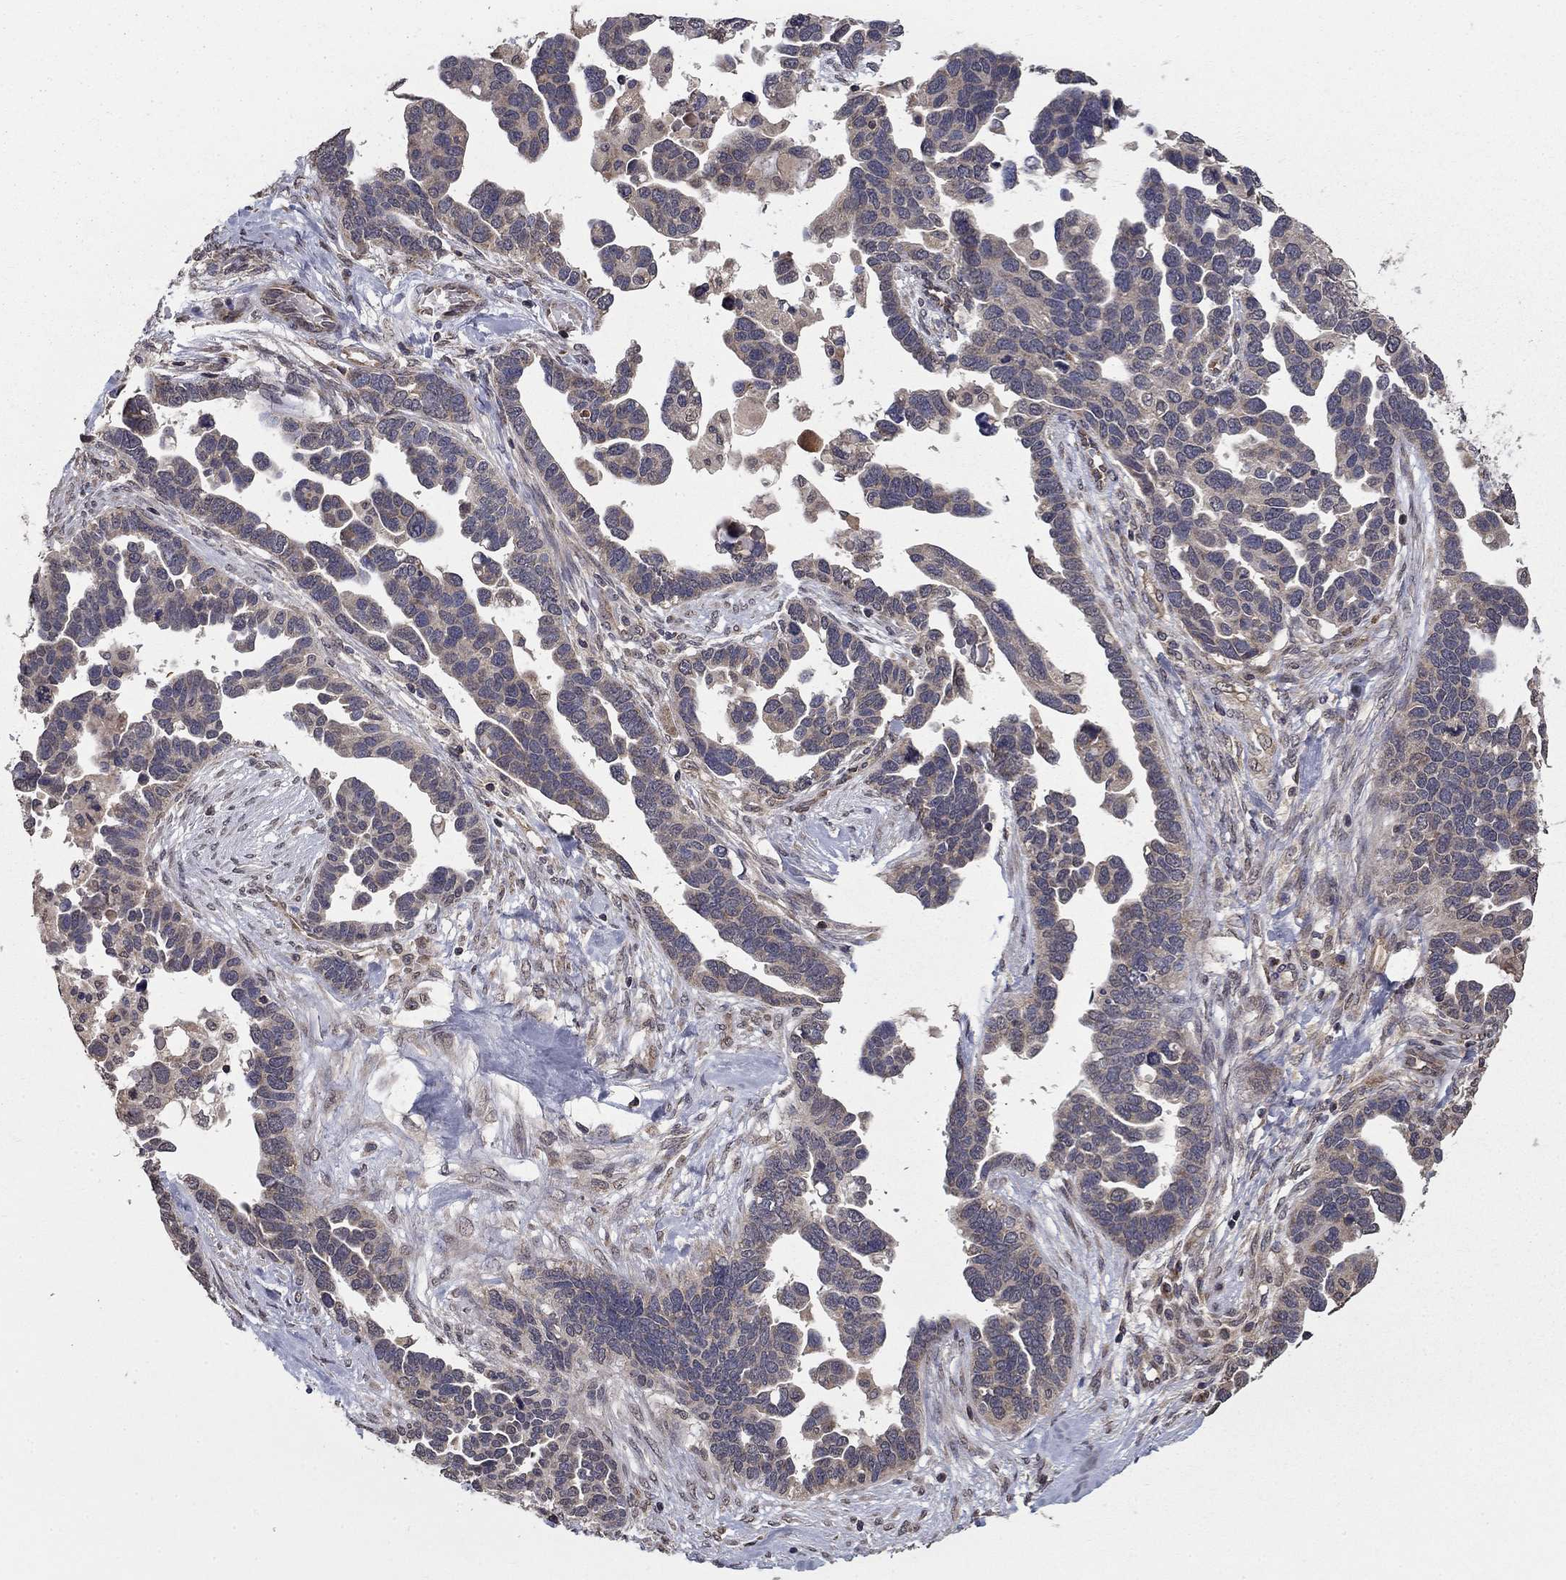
{"staining": {"intensity": "negative", "quantity": "none", "location": "none"}, "tissue": "ovarian cancer", "cell_type": "Tumor cells", "image_type": "cancer", "snomed": [{"axis": "morphology", "description": "Cystadenocarcinoma, serous, NOS"}, {"axis": "topography", "description": "Ovary"}], "caption": "DAB immunohistochemical staining of ovarian serous cystadenocarcinoma reveals no significant expression in tumor cells.", "gene": "SLC2A13", "patient": {"sex": "female", "age": 54}}